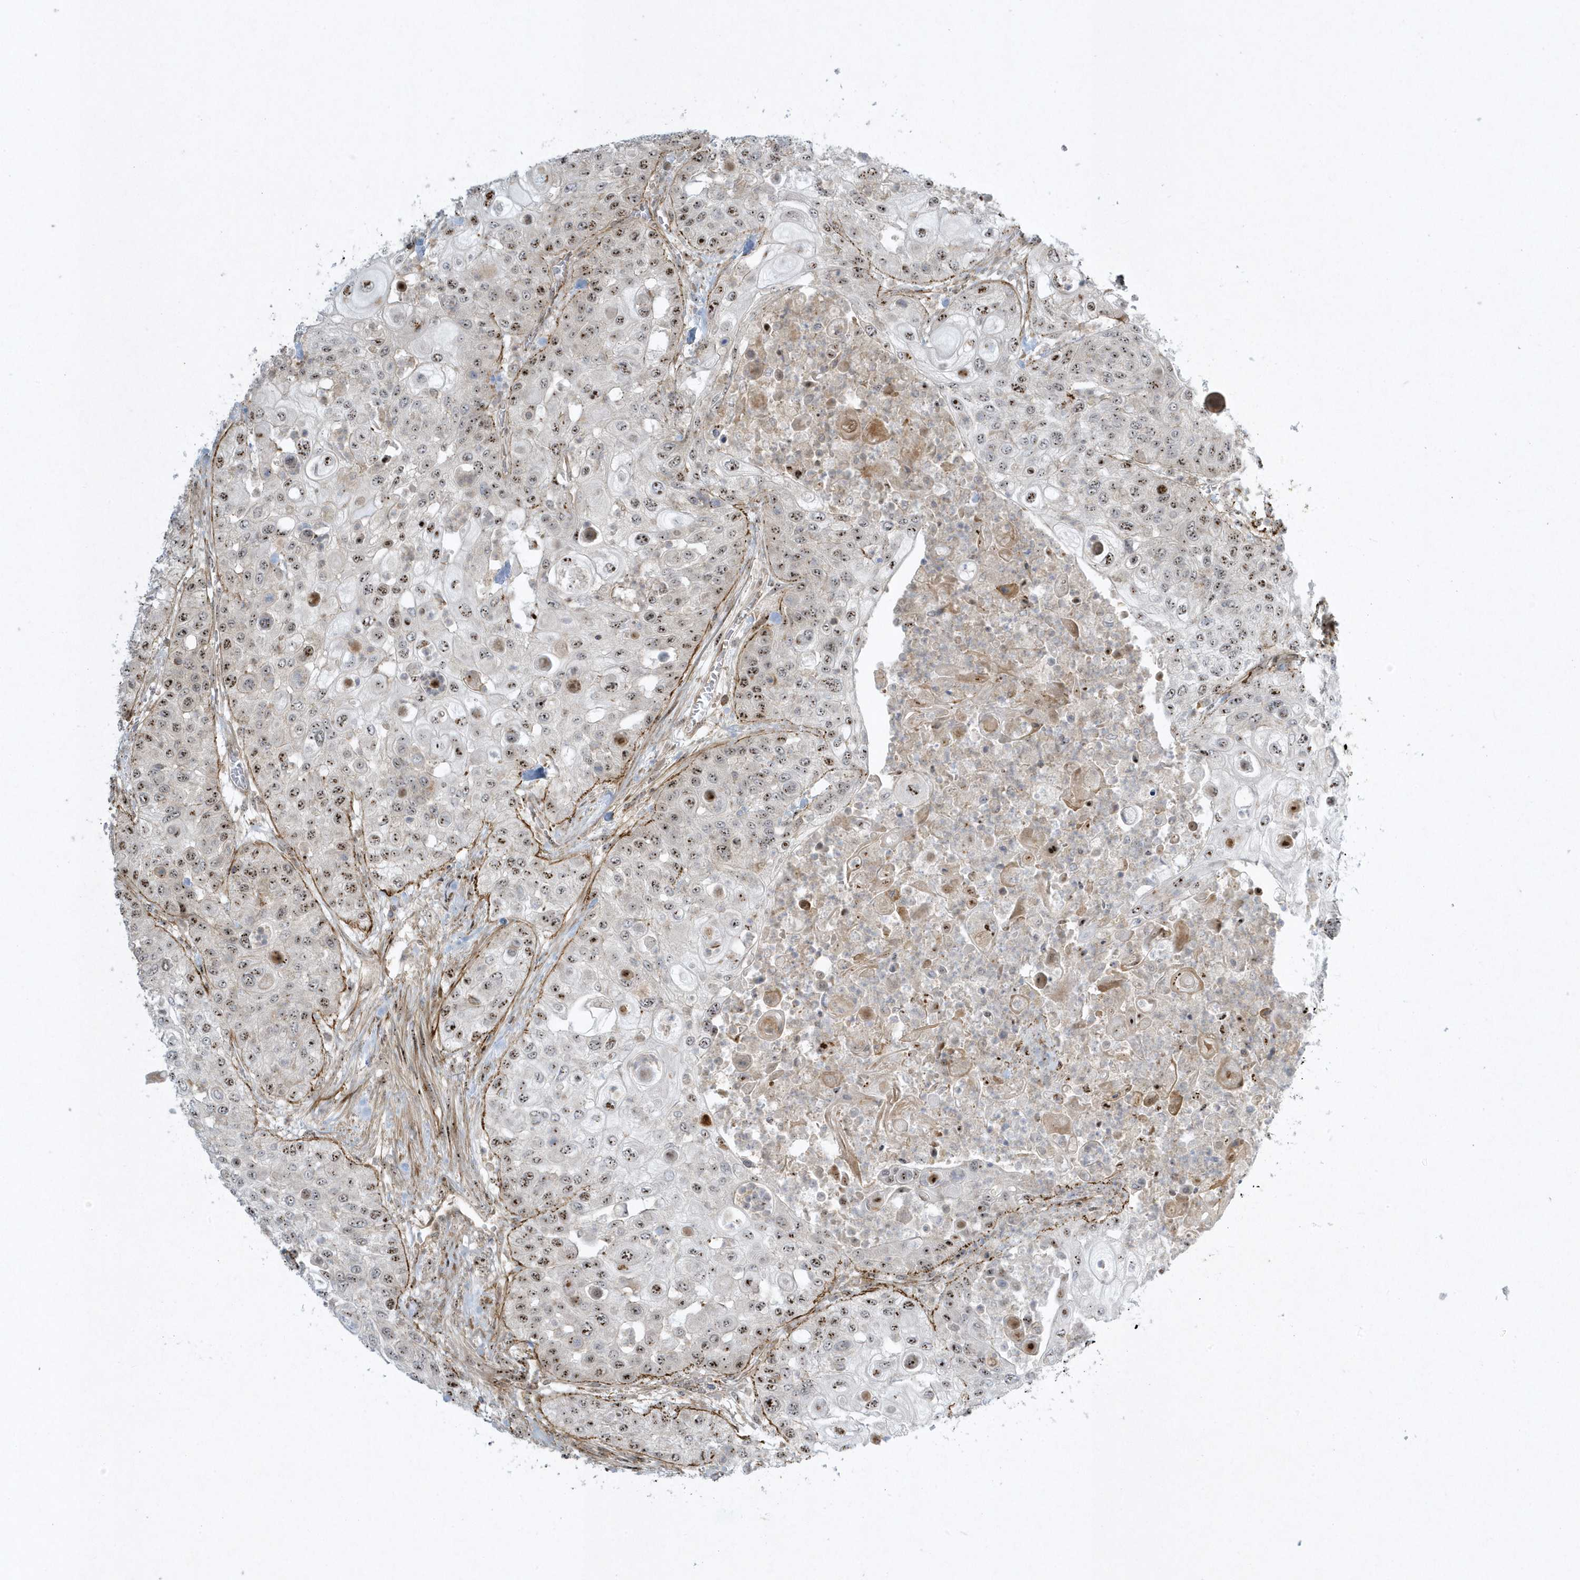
{"staining": {"intensity": "moderate", "quantity": "25%-75%", "location": "nuclear"}, "tissue": "urothelial cancer", "cell_type": "Tumor cells", "image_type": "cancer", "snomed": [{"axis": "morphology", "description": "Urothelial carcinoma, High grade"}, {"axis": "topography", "description": "Urinary bladder"}], "caption": "An IHC photomicrograph of tumor tissue is shown. Protein staining in brown shows moderate nuclear positivity in high-grade urothelial carcinoma within tumor cells.", "gene": "MASP2", "patient": {"sex": "female", "age": 79}}